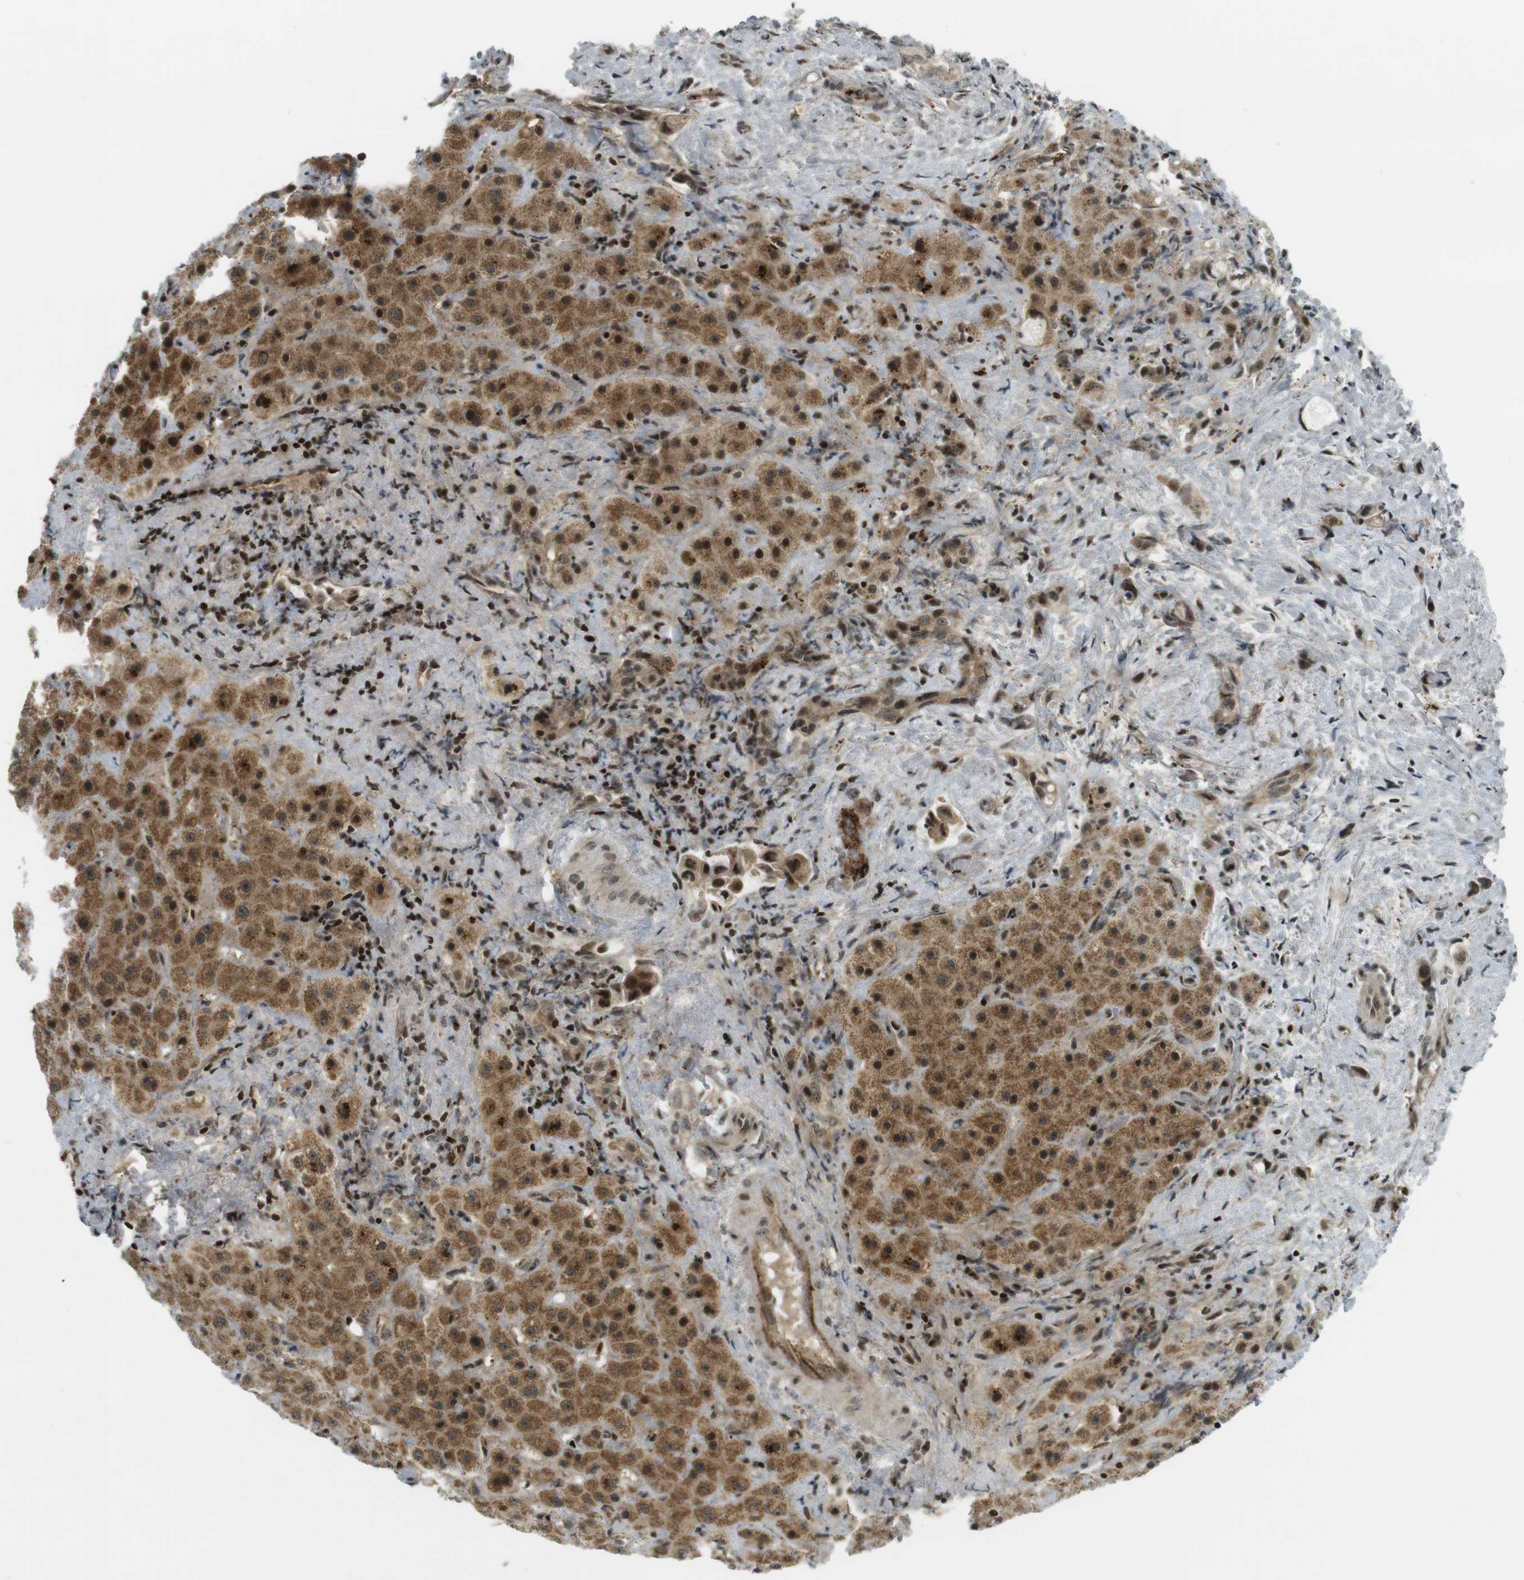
{"staining": {"intensity": "moderate", "quantity": "25%-75%", "location": "cytoplasmic/membranous,nuclear"}, "tissue": "liver cancer", "cell_type": "Tumor cells", "image_type": "cancer", "snomed": [{"axis": "morphology", "description": "Cholangiocarcinoma"}, {"axis": "topography", "description": "Liver"}], "caption": "A brown stain shows moderate cytoplasmic/membranous and nuclear staining of a protein in human cholangiocarcinoma (liver) tumor cells.", "gene": "PPP1R13B", "patient": {"sex": "female", "age": 65}}